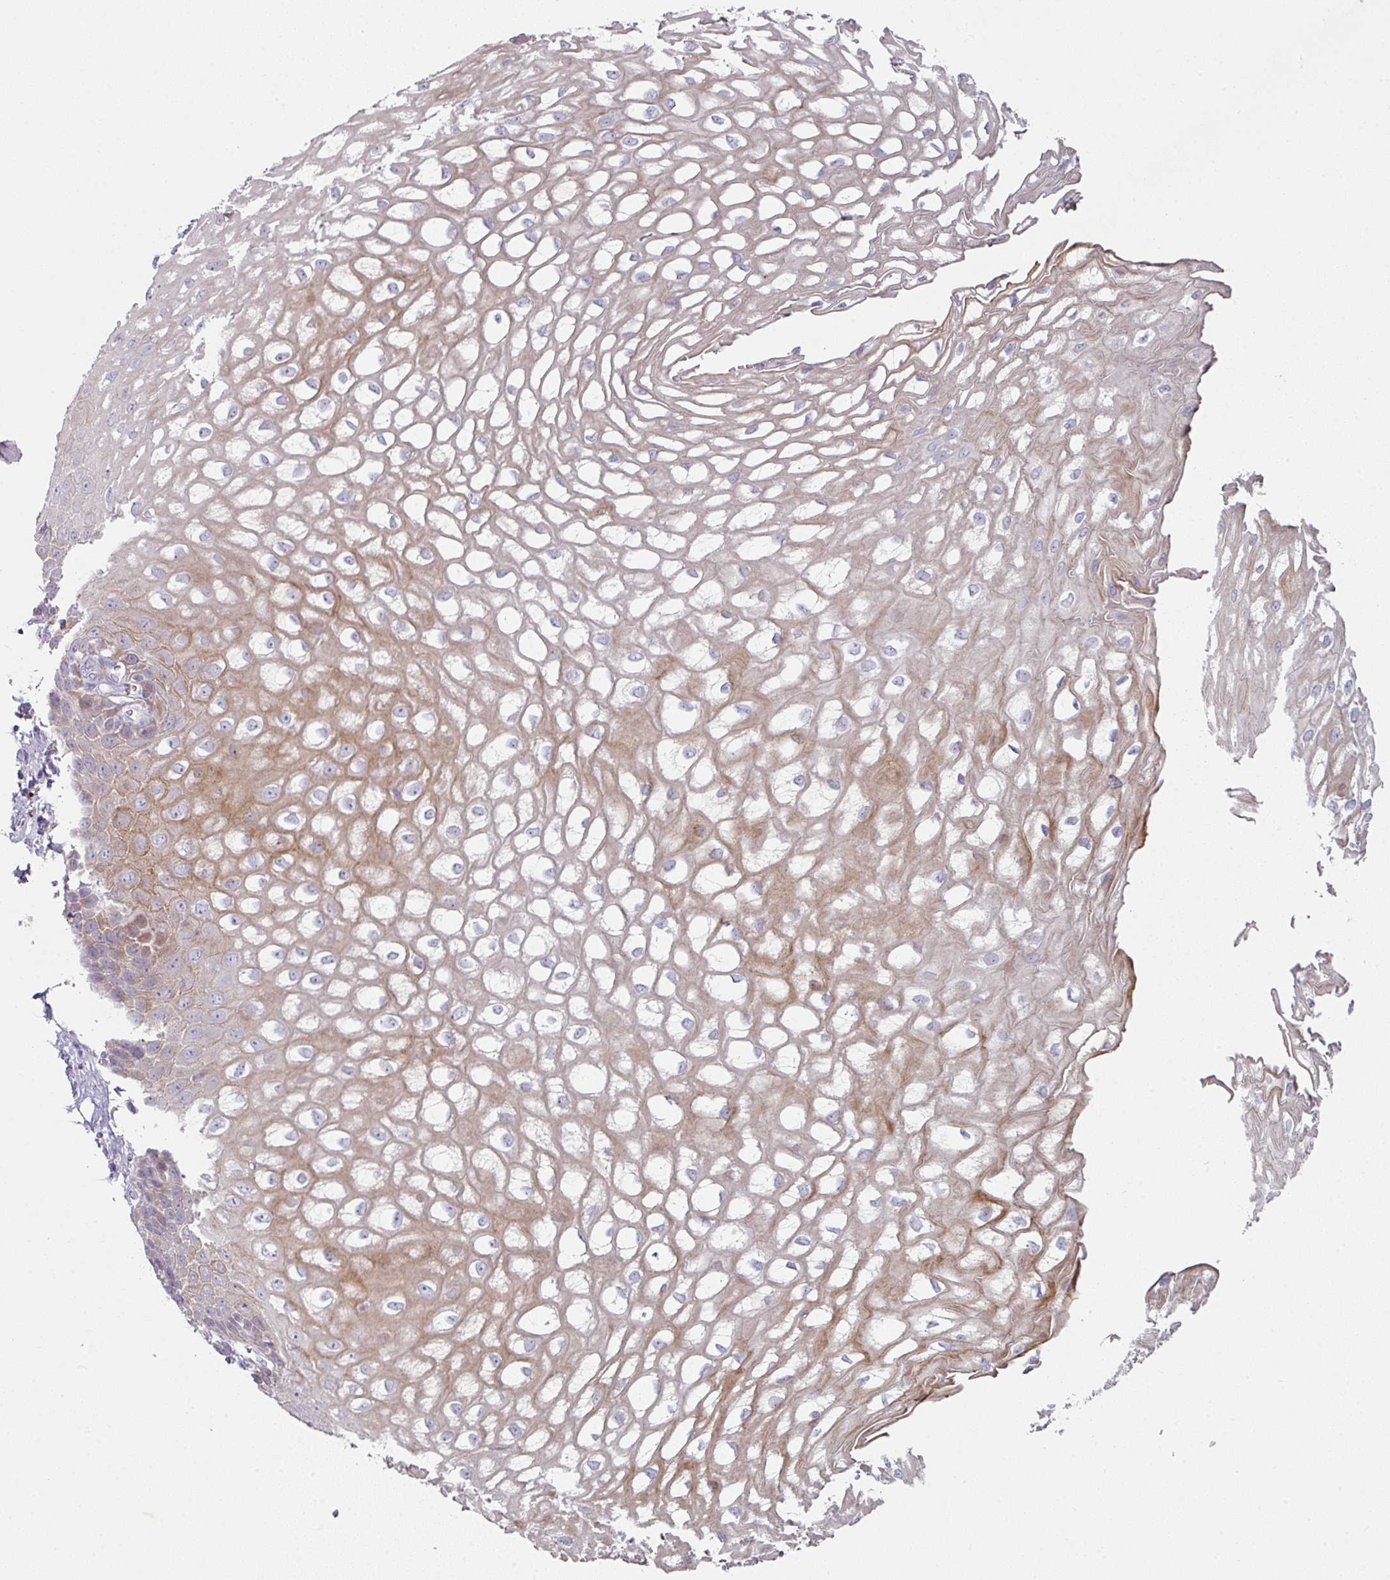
{"staining": {"intensity": "moderate", "quantity": "<25%", "location": "cytoplasmic/membranous"}, "tissue": "esophagus", "cell_type": "Squamous epithelial cells", "image_type": "normal", "snomed": [{"axis": "morphology", "description": "Normal tissue, NOS"}, {"axis": "topography", "description": "Esophagus"}], "caption": "Esophagus stained for a protein shows moderate cytoplasmic/membranous positivity in squamous epithelial cells. (Stains: DAB (3,3'-diaminobenzidine) in brown, nuclei in blue, Microscopy: brightfield microscopy at high magnification).", "gene": "WSB2", "patient": {"sex": "male", "age": 67}}